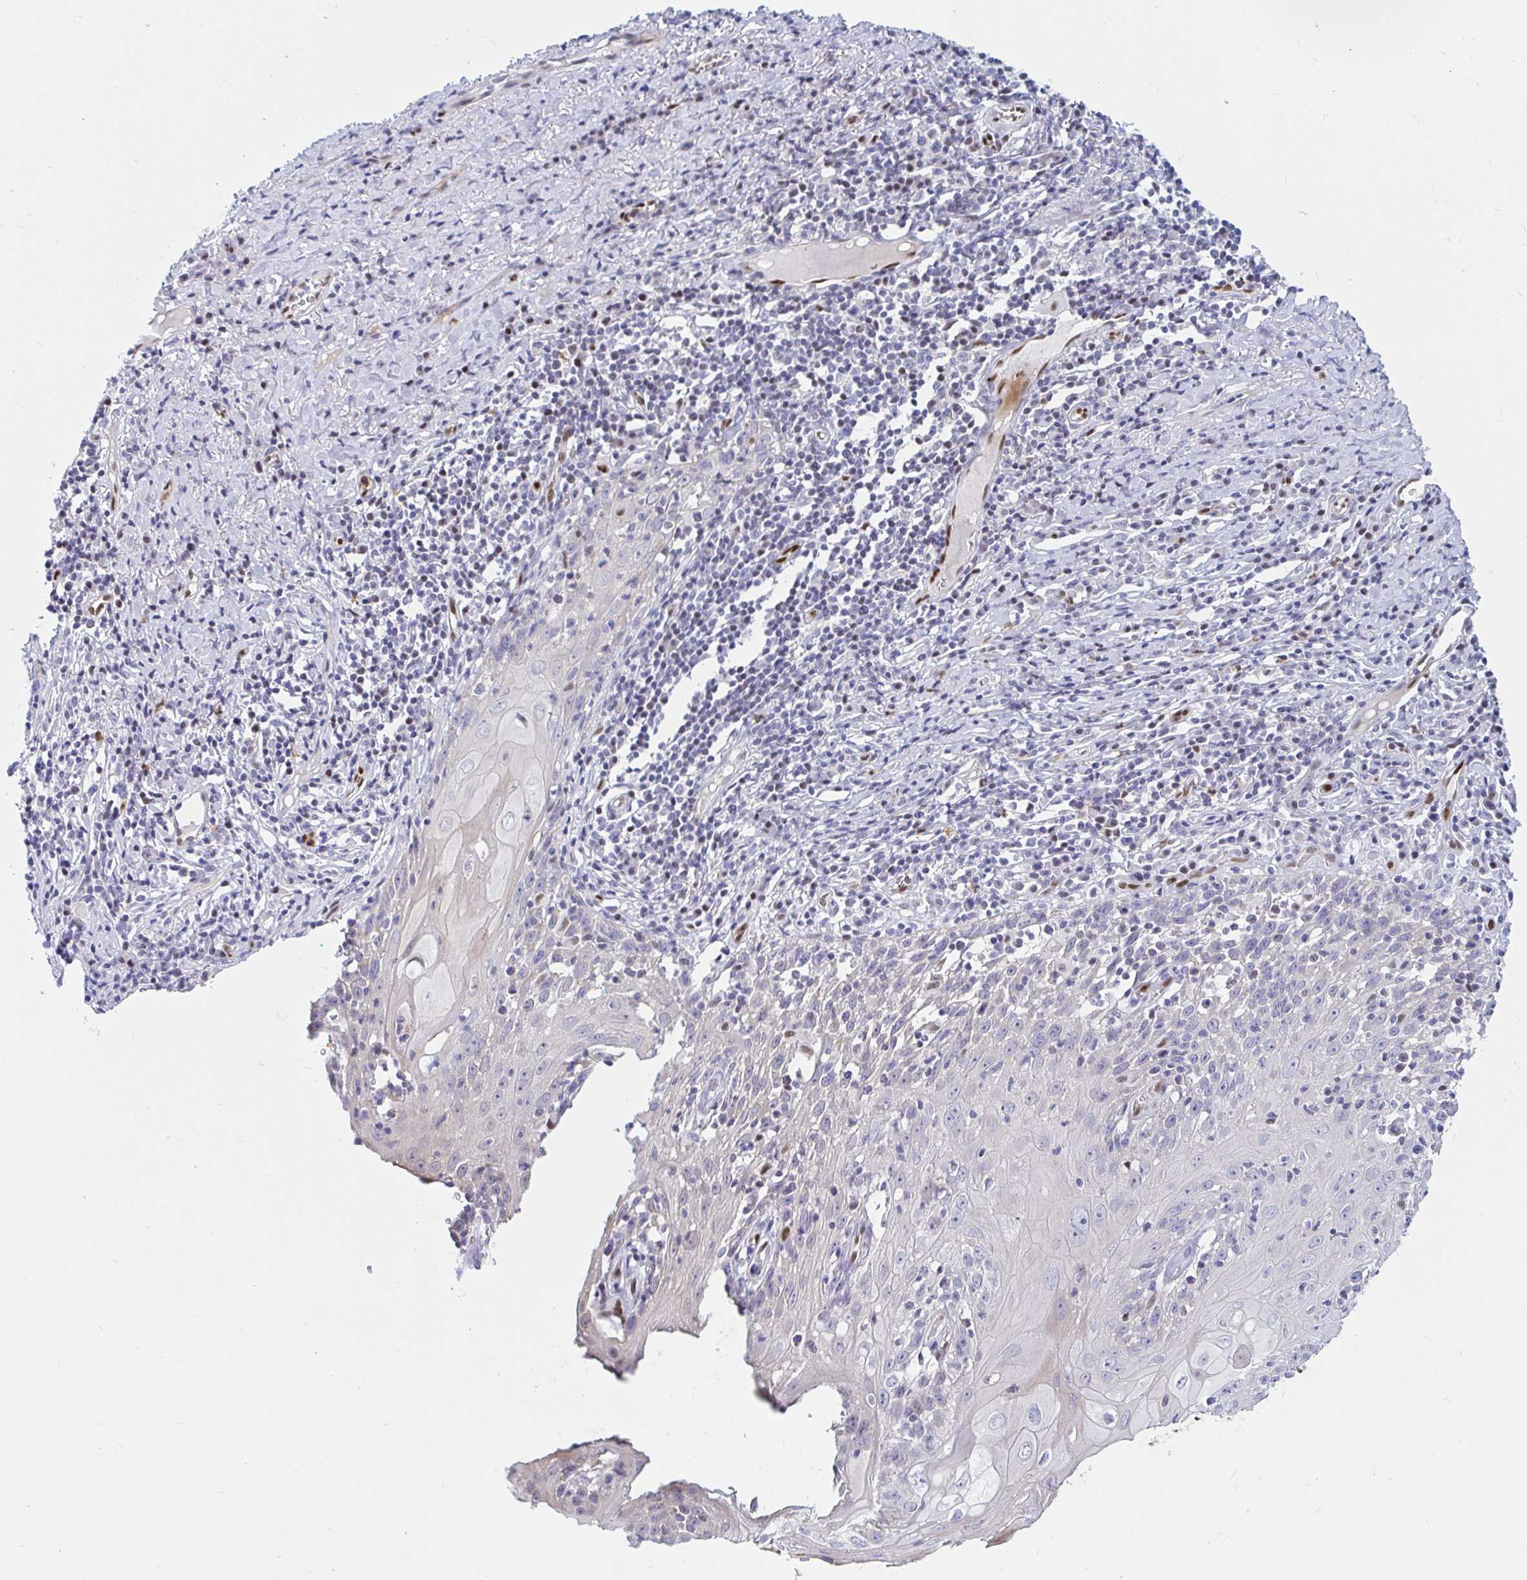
{"staining": {"intensity": "negative", "quantity": "none", "location": "none"}, "tissue": "skin cancer", "cell_type": "Tumor cells", "image_type": "cancer", "snomed": [{"axis": "morphology", "description": "Squamous cell carcinoma, NOS"}, {"axis": "topography", "description": "Skin"}, {"axis": "topography", "description": "Vulva"}], "caption": "A high-resolution photomicrograph shows immunohistochemistry (IHC) staining of skin cancer, which reveals no significant staining in tumor cells.", "gene": "HINFP", "patient": {"sex": "female", "age": 76}}